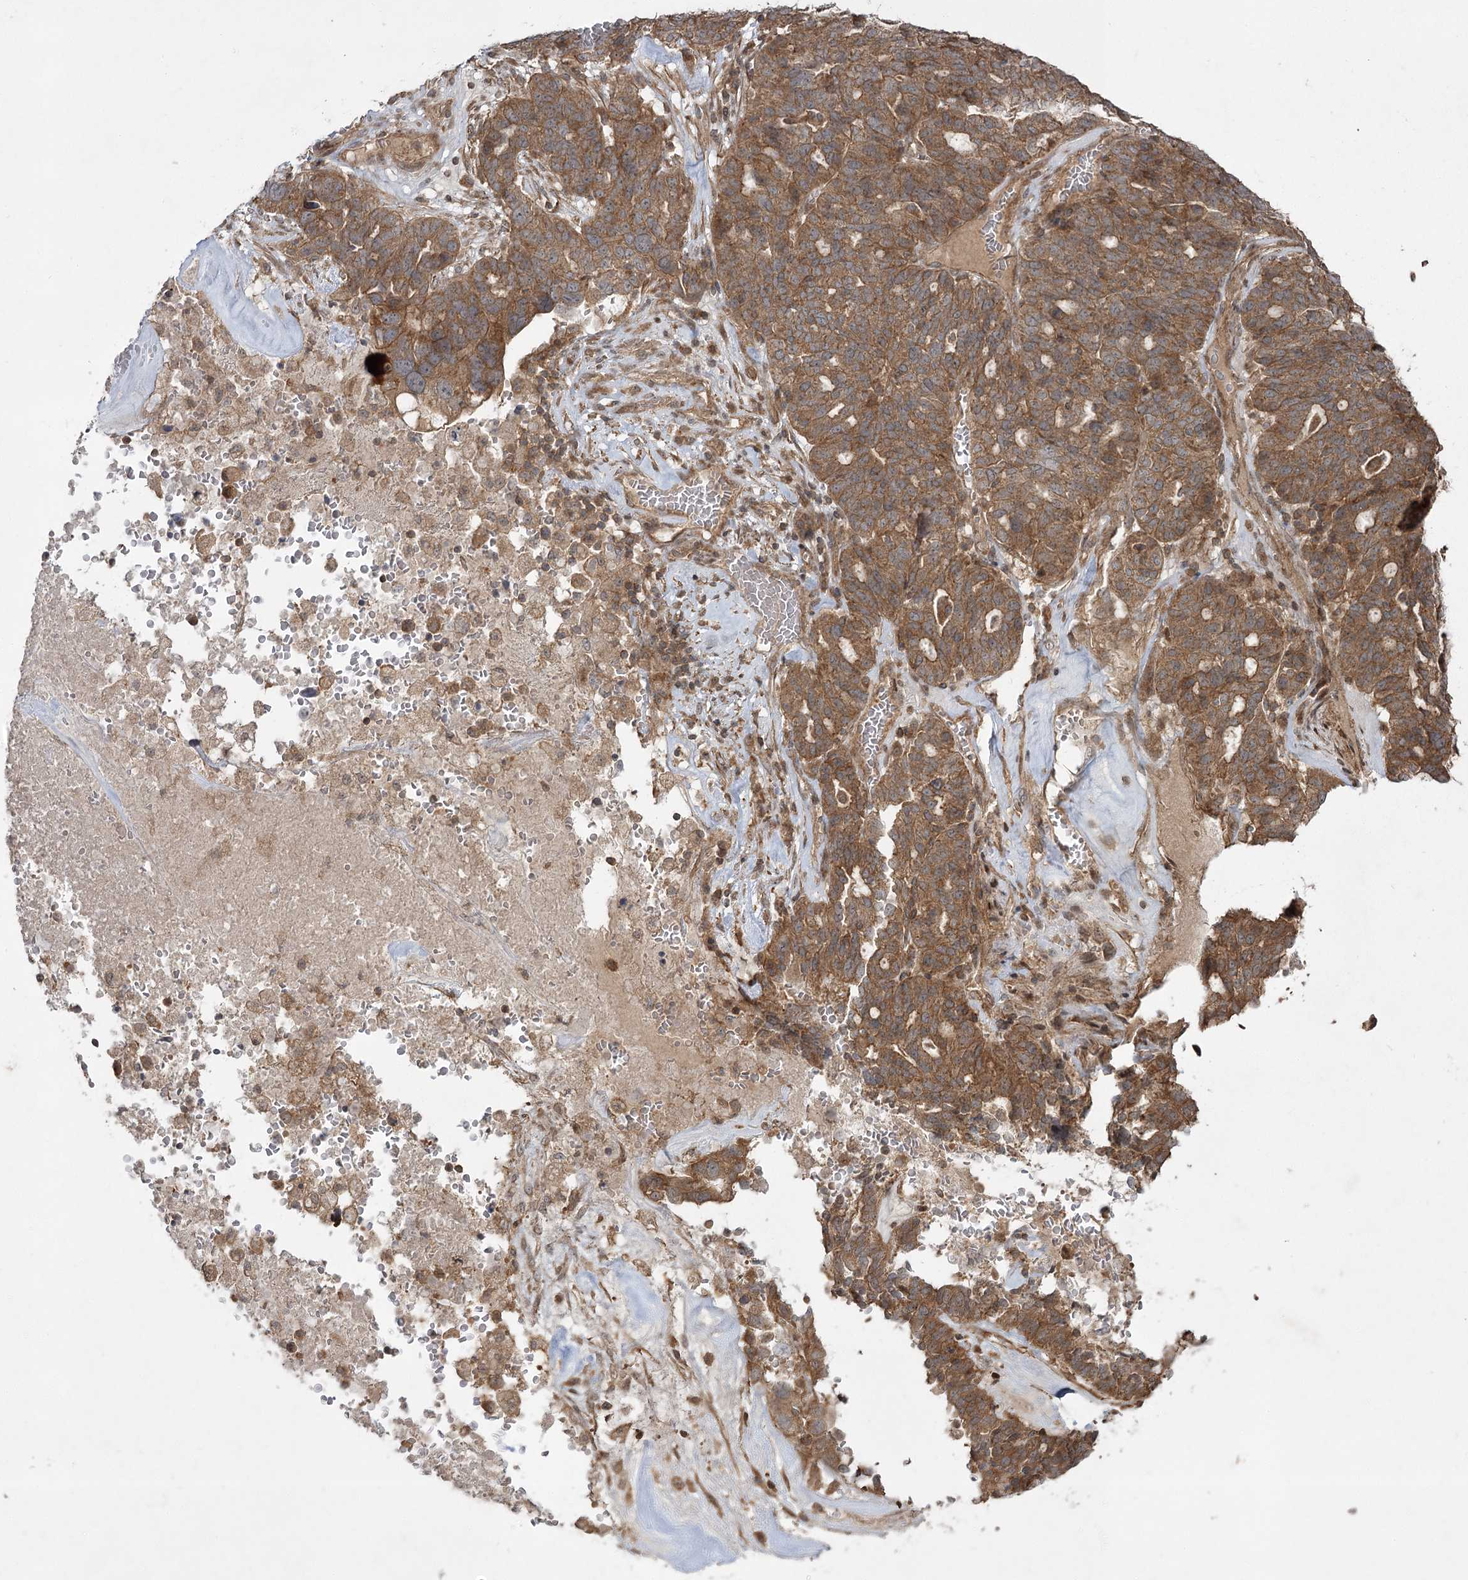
{"staining": {"intensity": "moderate", "quantity": ">75%", "location": "cytoplasmic/membranous"}, "tissue": "ovarian cancer", "cell_type": "Tumor cells", "image_type": "cancer", "snomed": [{"axis": "morphology", "description": "Cystadenocarcinoma, serous, NOS"}, {"axis": "topography", "description": "Ovary"}], "caption": "Ovarian serous cystadenocarcinoma was stained to show a protein in brown. There is medium levels of moderate cytoplasmic/membranous positivity in about >75% of tumor cells.", "gene": "CPLANE1", "patient": {"sex": "female", "age": 59}}